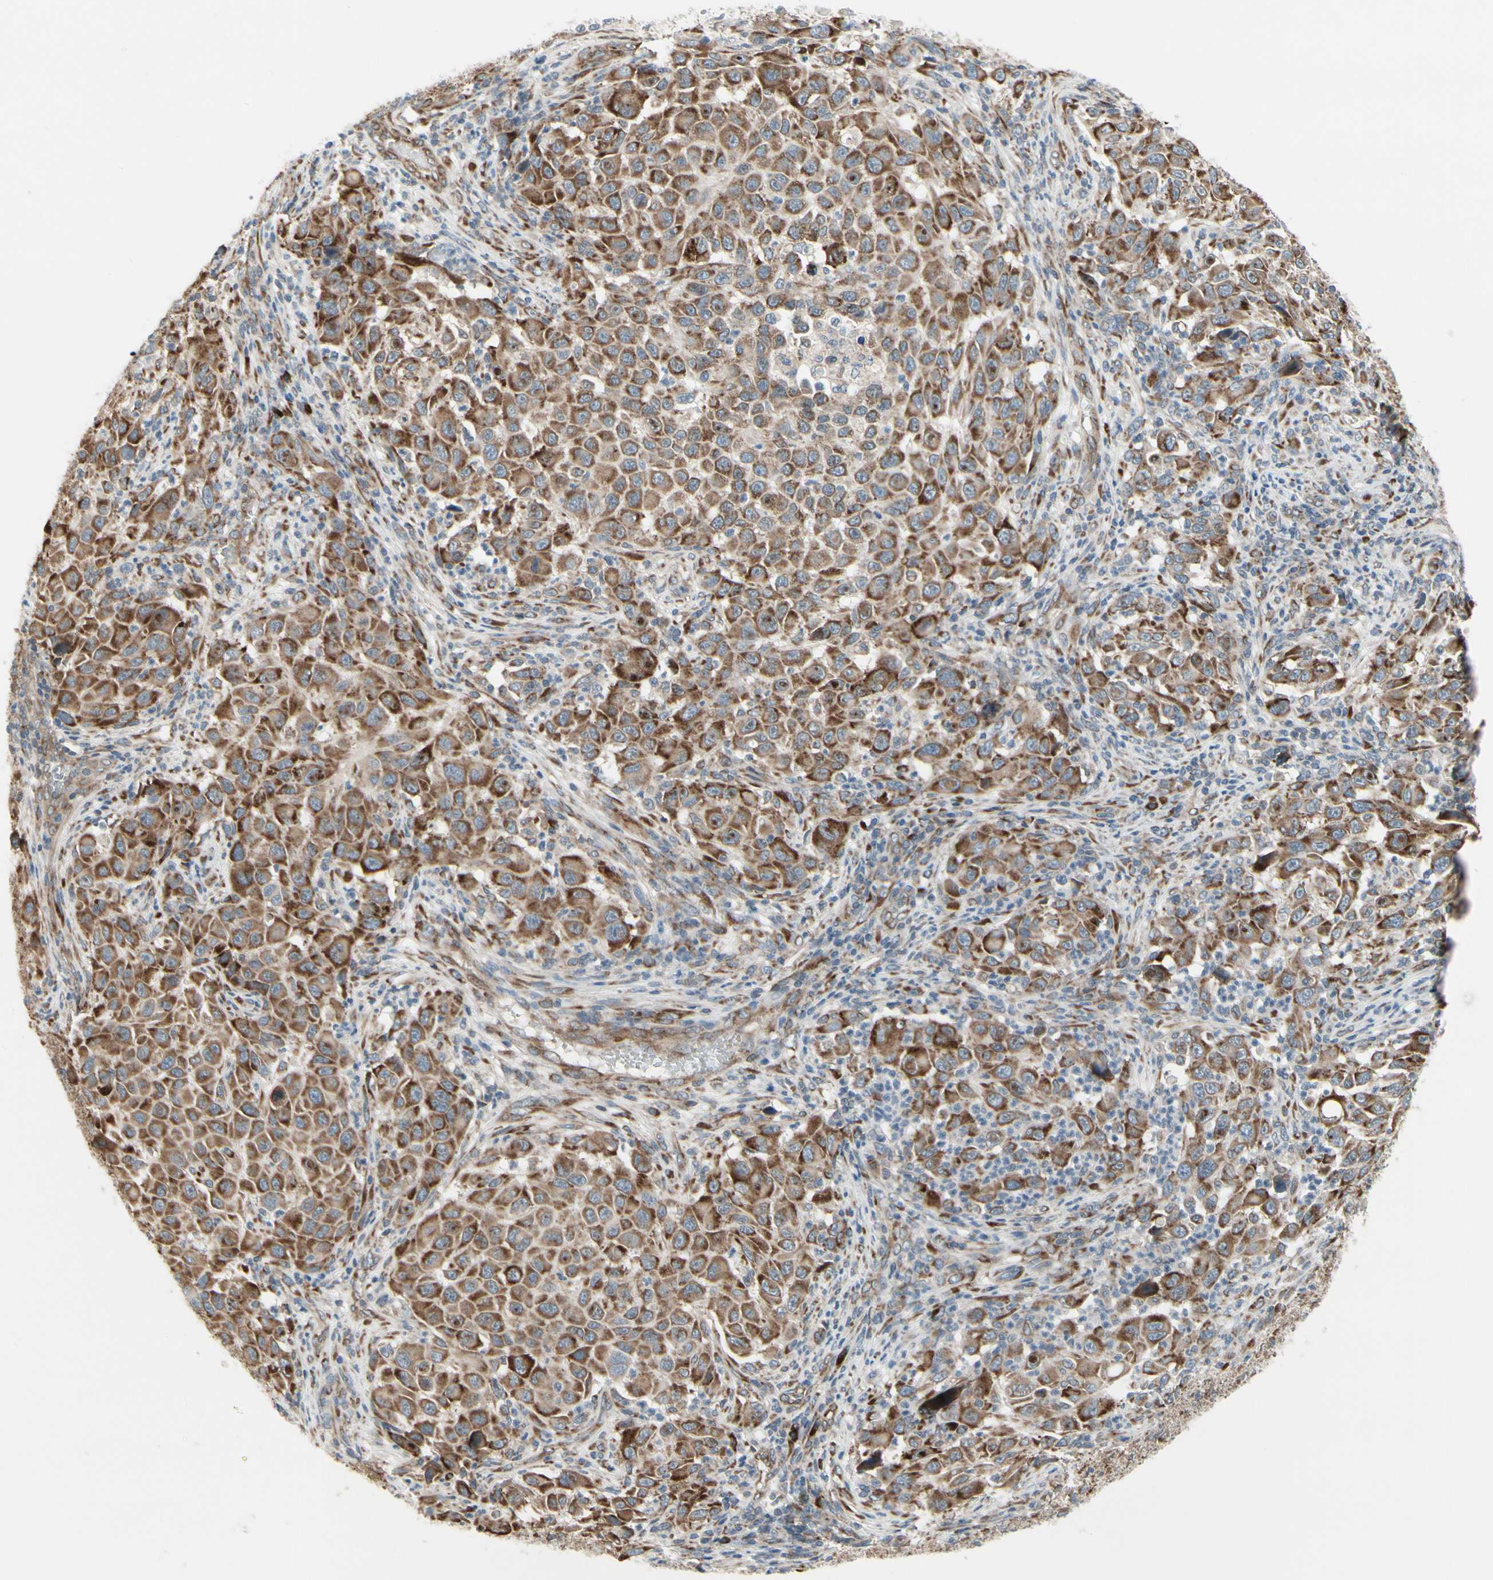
{"staining": {"intensity": "strong", "quantity": ">75%", "location": "cytoplasmic/membranous"}, "tissue": "melanoma", "cell_type": "Tumor cells", "image_type": "cancer", "snomed": [{"axis": "morphology", "description": "Malignant melanoma, Metastatic site"}, {"axis": "topography", "description": "Lymph node"}], "caption": "Strong cytoplasmic/membranous positivity is present in about >75% of tumor cells in malignant melanoma (metastatic site). Nuclei are stained in blue.", "gene": "FNDC3A", "patient": {"sex": "male", "age": 61}}